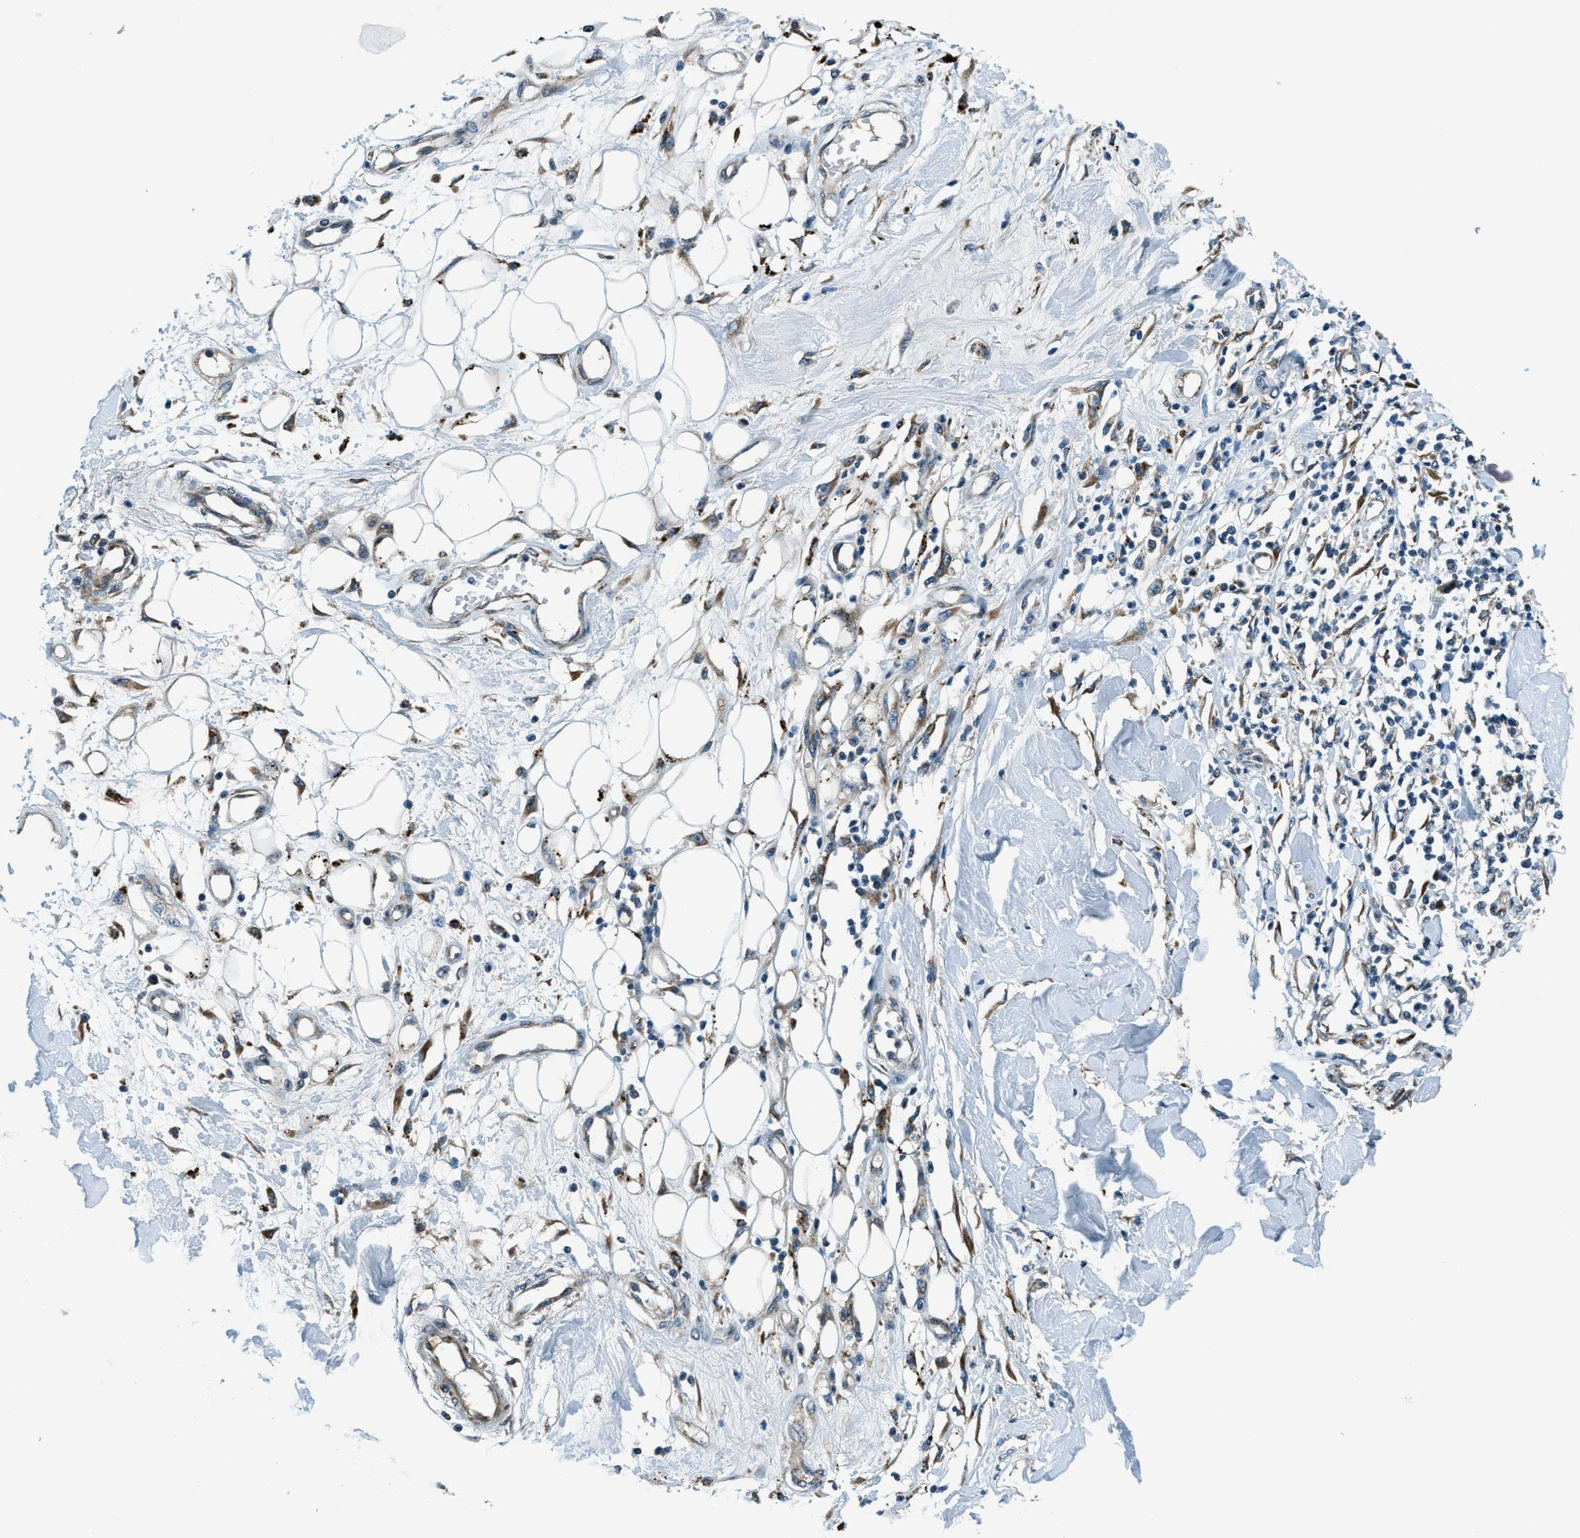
{"staining": {"intensity": "negative", "quantity": "none", "location": "none"}, "tissue": "adipose tissue", "cell_type": "Adipocytes", "image_type": "normal", "snomed": [{"axis": "morphology", "description": "Normal tissue, NOS"}, {"axis": "morphology", "description": "Squamous cell carcinoma, NOS"}, {"axis": "topography", "description": "Skin"}, {"axis": "topography", "description": "Peripheral nerve tissue"}], "caption": "Immunohistochemical staining of benign human adipose tissue reveals no significant positivity in adipocytes.", "gene": "GINM1", "patient": {"sex": "male", "age": 83}}